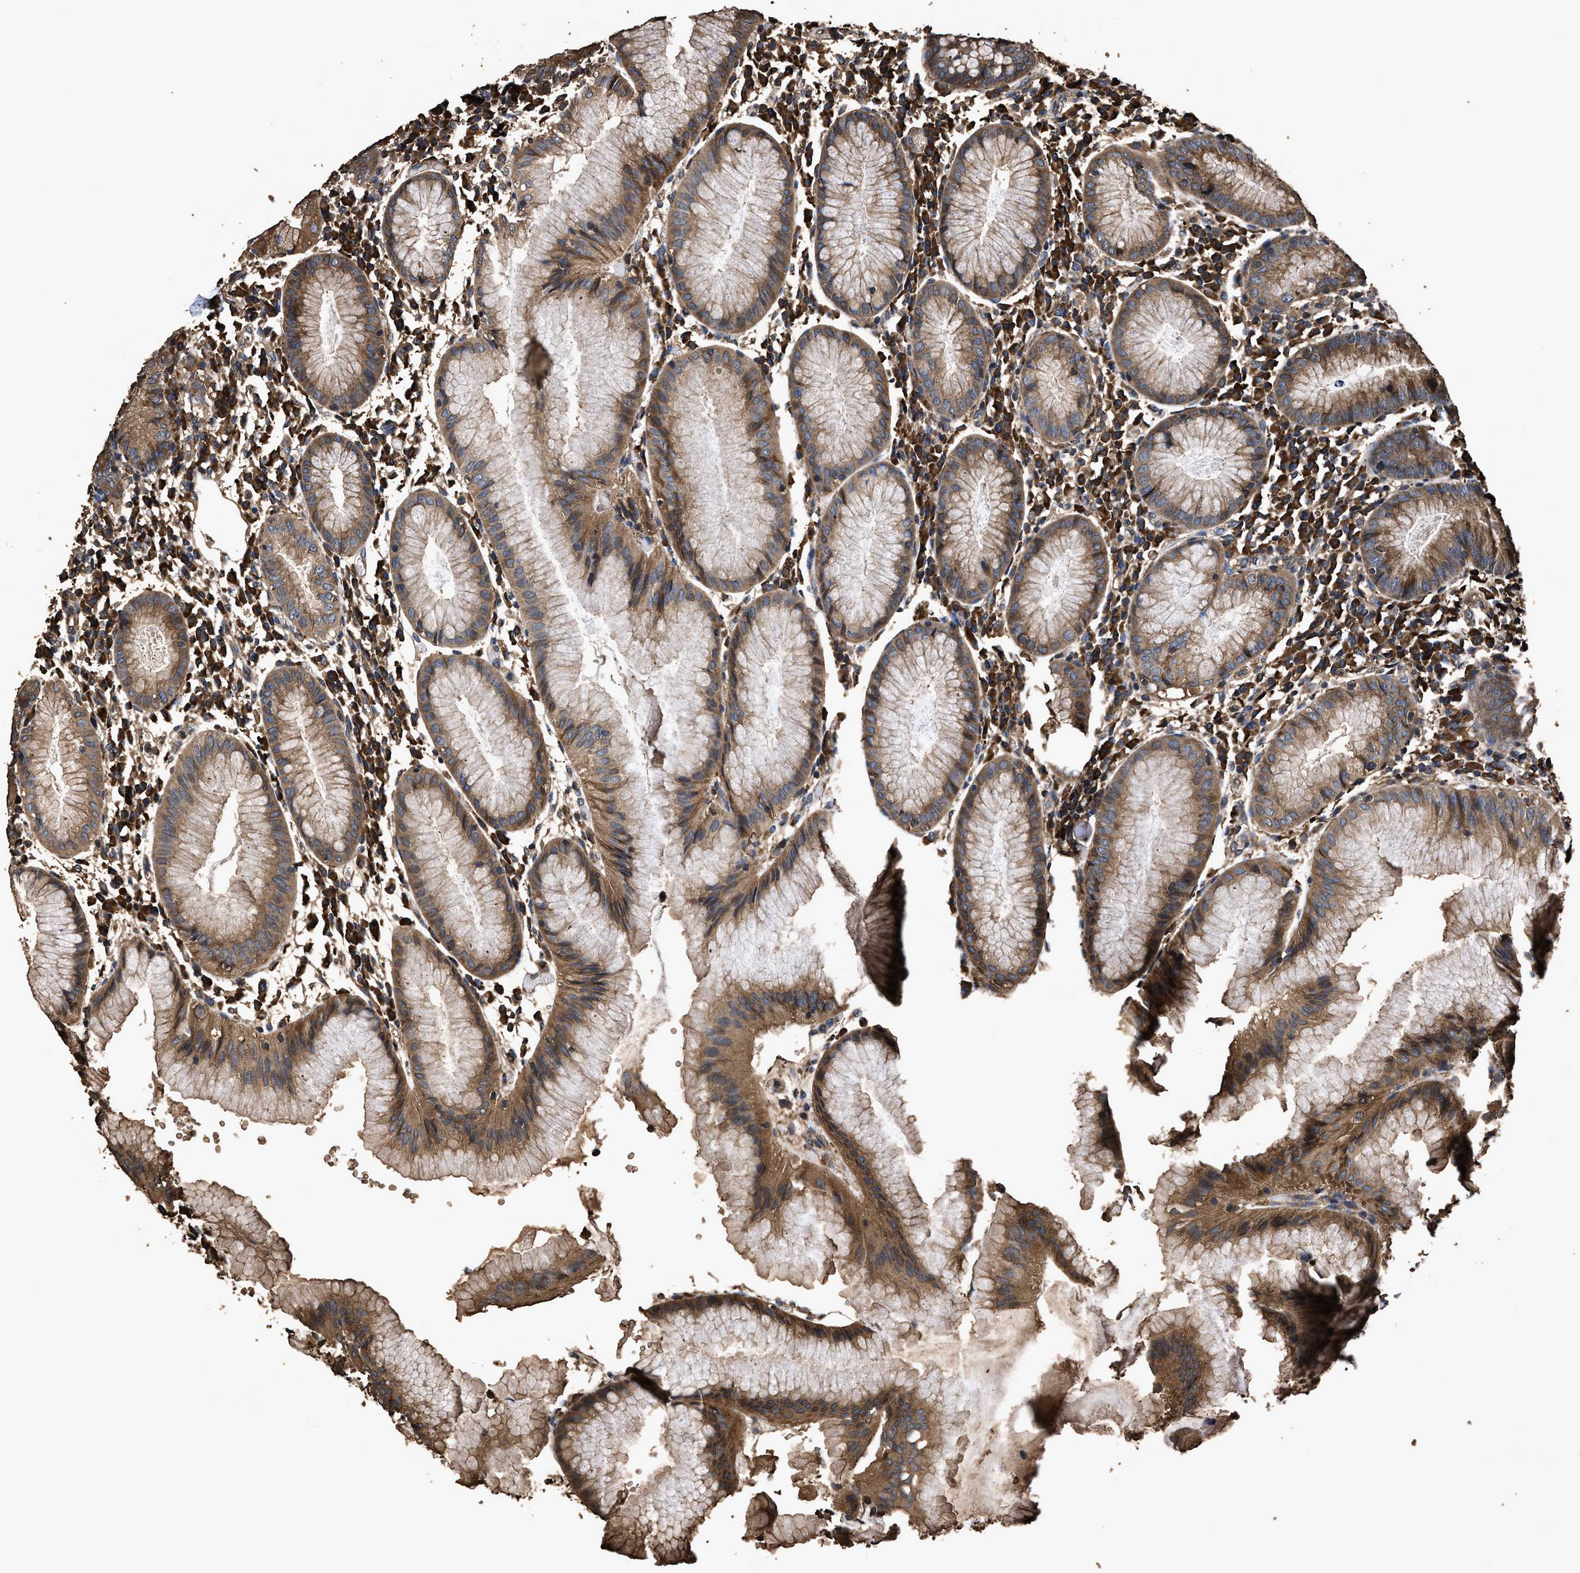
{"staining": {"intensity": "strong", "quantity": ">75%", "location": "cytoplasmic/membranous"}, "tissue": "stomach", "cell_type": "Glandular cells", "image_type": "normal", "snomed": [{"axis": "morphology", "description": "Normal tissue, NOS"}, {"axis": "topography", "description": "Stomach"}, {"axis": "topography", "description": "Stomach, lower"}], "caption": "Stomach was stained to show a protein in brown. There is high levels of strong cytoplasmic/membranous positivity in approximately >75% of glandular cells.", "gene": "ZMYND19", "patient": {"sex": "female", "age": 75}}